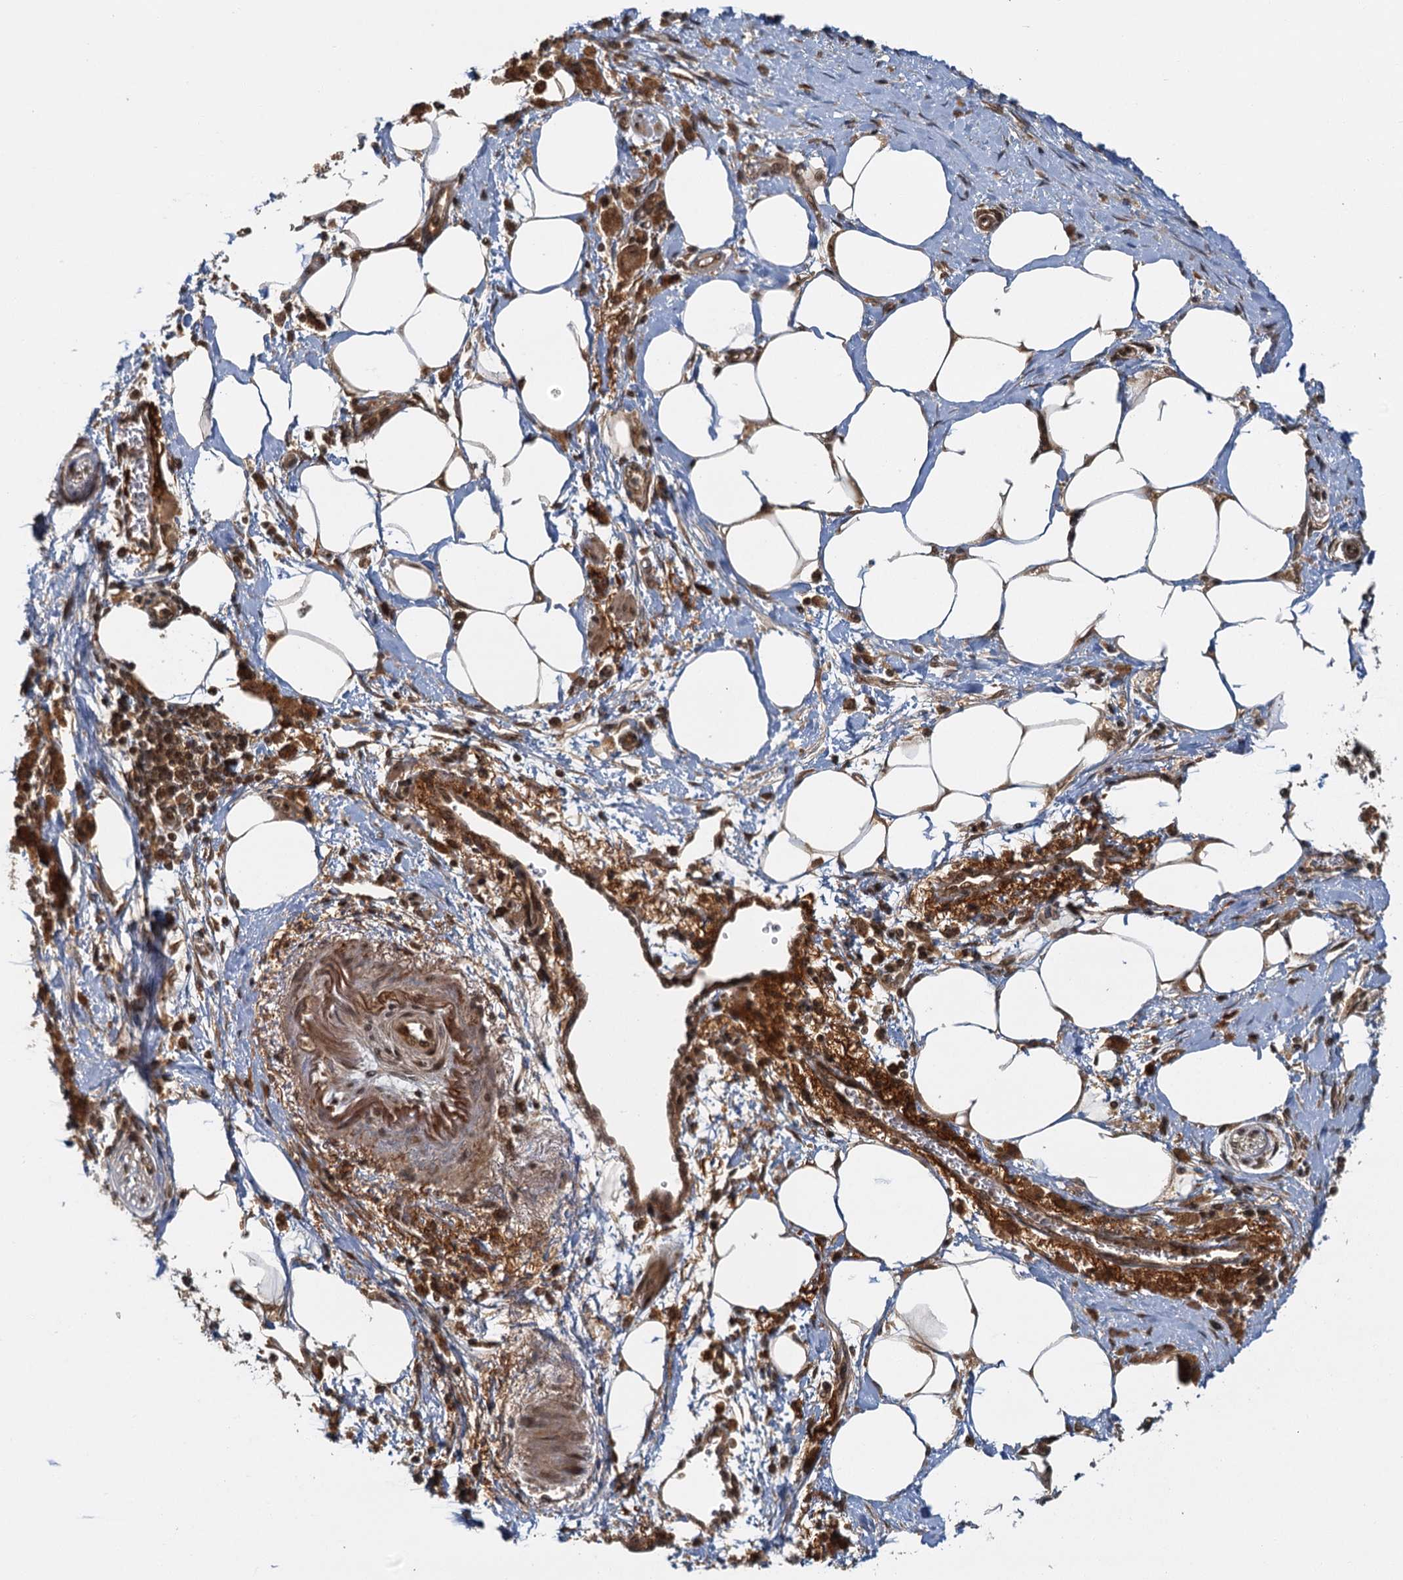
{"staining": {"intensity": "moderate", "quantity": ">75%", "location": "cytoplasmic/membranous,nuclear"}, "tissue": "pancreatic cancer", "cell_type": "Tumor cells", "image_type": "cancer", "snomed": [{"axis": "morphology", "description": "Adenocarcinoma, NOS"}, {"axis": "topography", "description": "Pancreas"}], "caption": "Tumor cells reveal moderate cytoplasmic/membranous and nuclear expression in about >75% of cells in adenocarcinoma (pancreatic). Immunohistochemistry stains the protein of interest in brown and the nuclei are stained blue.", "gene": "ZNF549", "patient": {"sex": "male", "age": 58}}